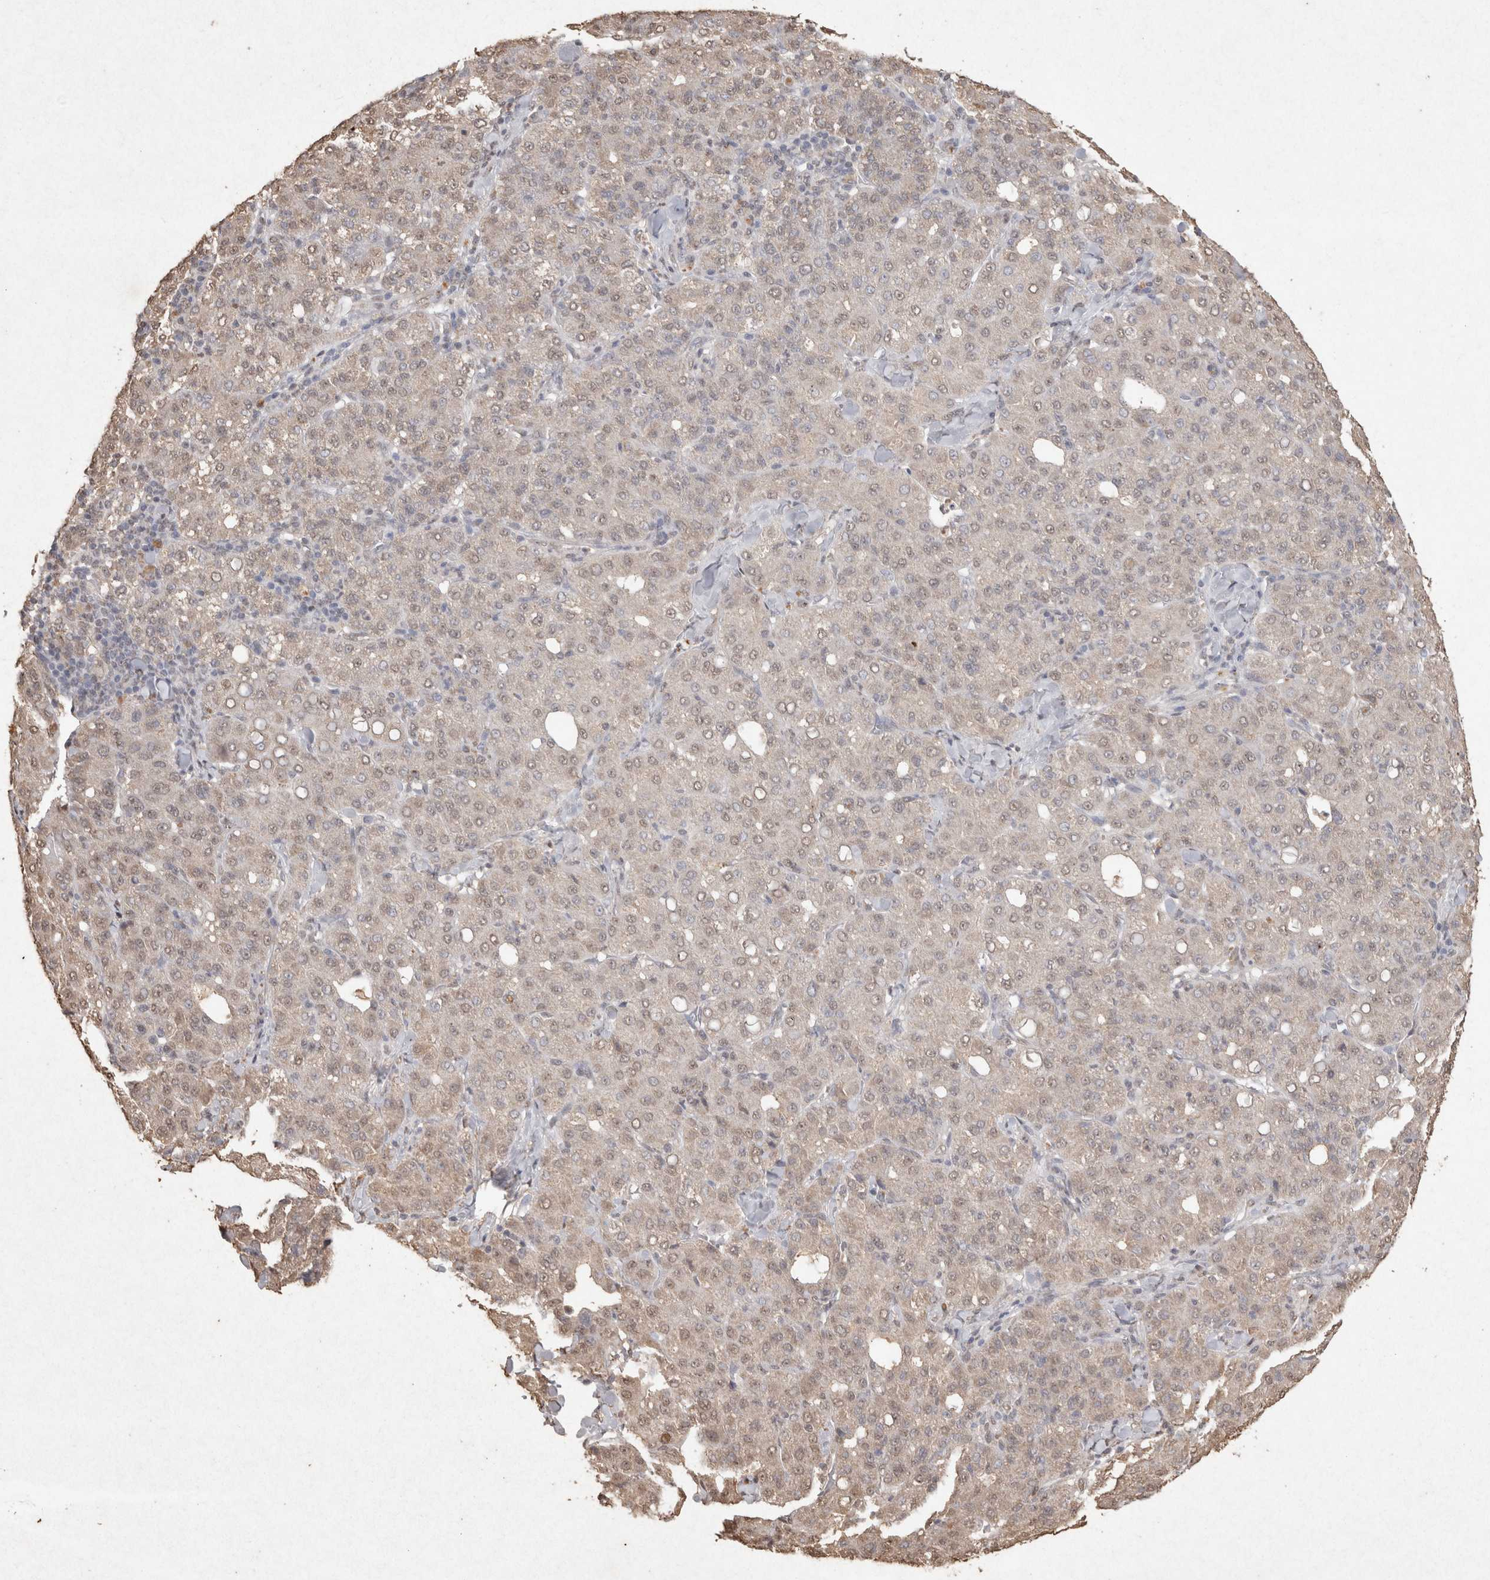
{"staining": {"intensity": "weak", "quantity": "<25%", "location": "nuclear"}, "tissue": "liver cancer", "cell_type": "Tumor cells", "image_type": "cancer", "snomed": [{"axis": "morphology", "description": "Carcinoma, Hepatocellular, NOS"}, {"axis": "topography", "description": "Liver"}], "caption": "This is an immunohistochemistry photomicrograph of human hepatocellular carcinoma (liver). There is no positivity in tumor cells.", "gene": "MLX", "patient": {"sex": "male", "age": 65}}